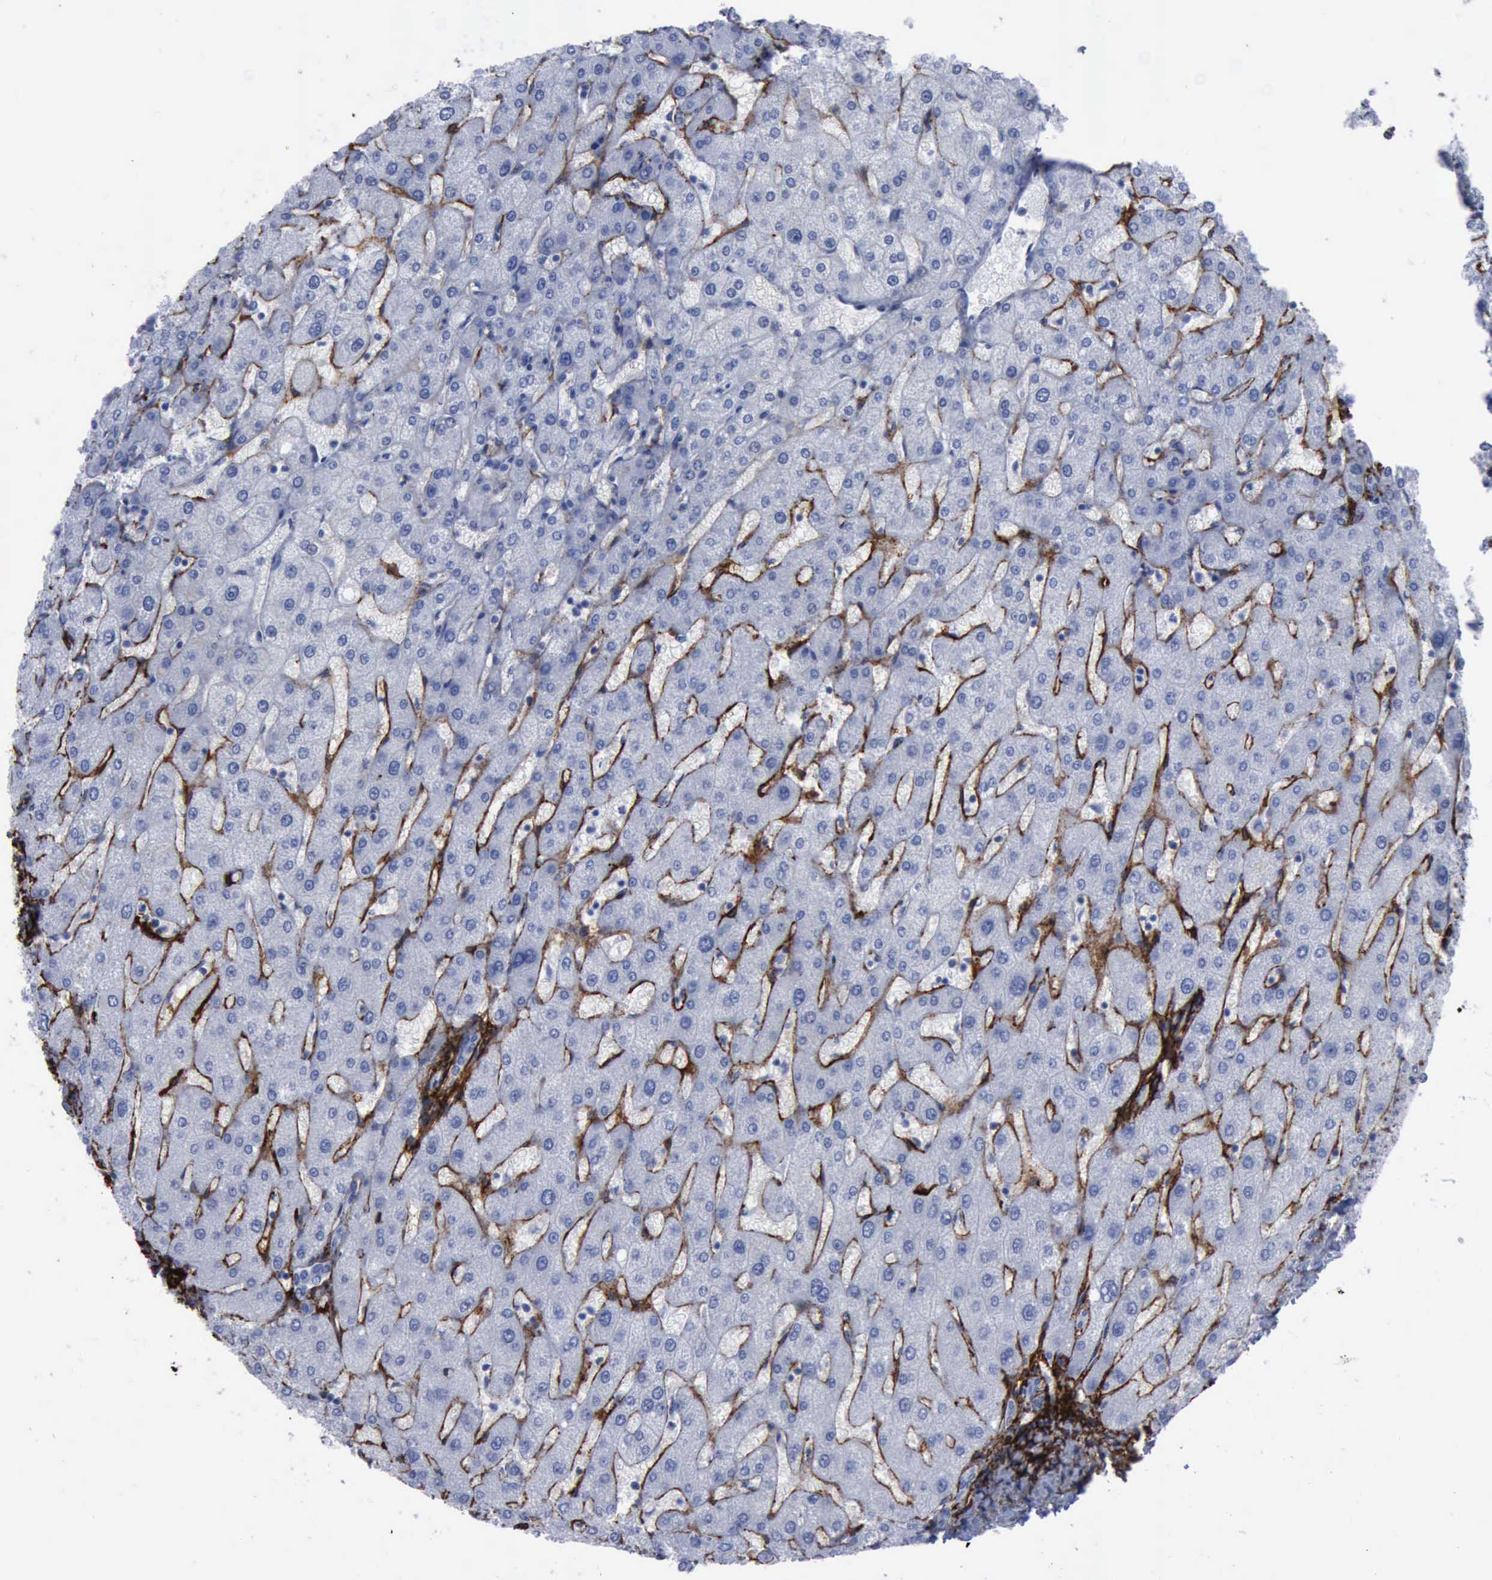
{"staining": {"intensity": "negative", "quantity": "none", "location": "none"}, "tissue": "liver", "cell_type": "Cholangiocytes", "image_type": "normal", "snomed": [{"axis": "morphology", "description": "Normal tissue, NOS"}, {"axis": "topography", "description": "Liver"}], "caption": "Cholangiocytes show no significant positivity in benign liver.", "gene": "NGFR", "patient": {"sex": "male", "age": 67}}